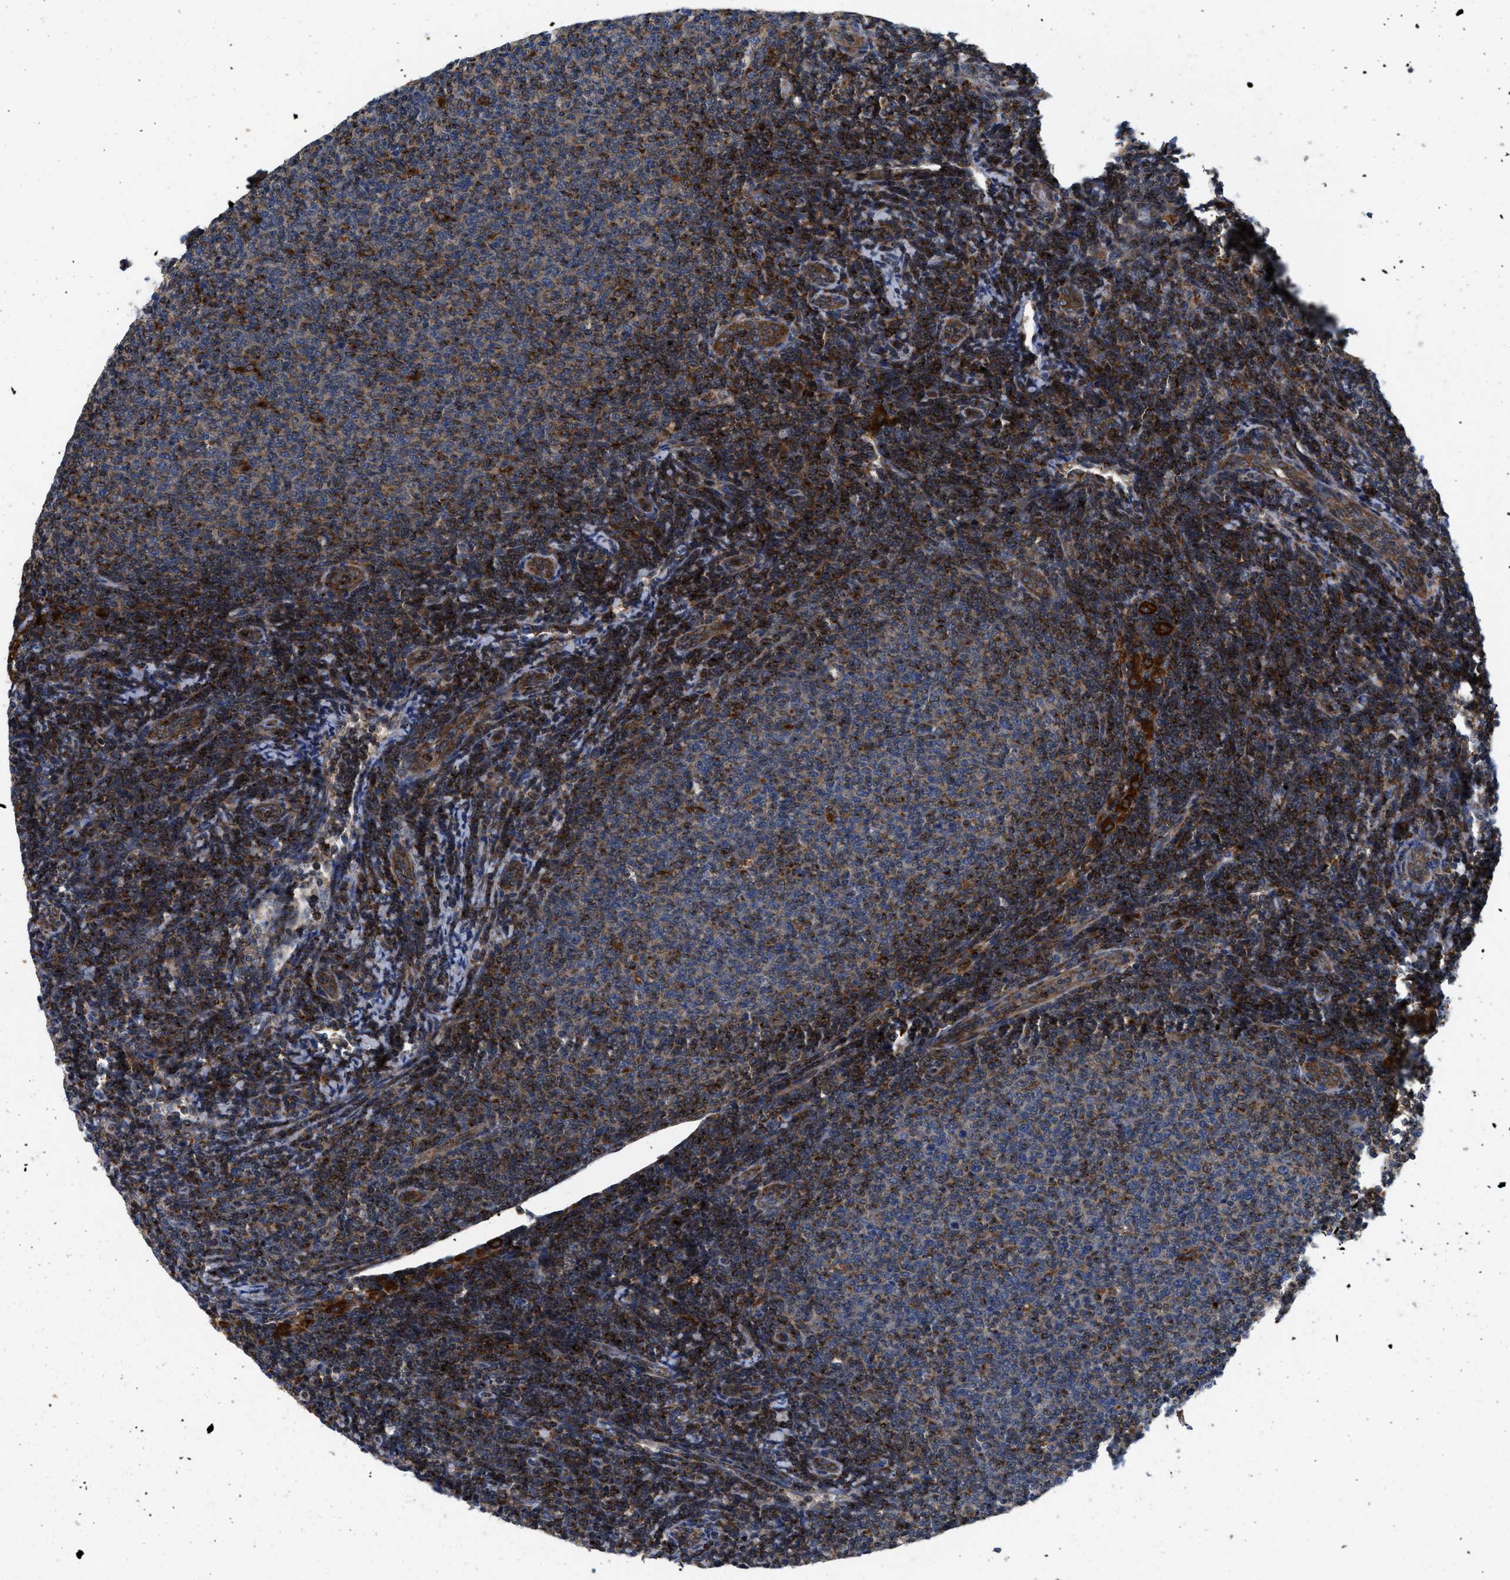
{"staining": {"intensity": "moderate", "quantity": "25%-75%", "location": "cytoplasmic/membranous"}, "tissue": "lymphoma", "cell_type": "Tumor cells", "image_type": "cancer", "snomed": [{"axis": "morphology", "description": "Malignant lymphoma, non-Hodgkin's type, Low grade"}, {"axis": "topography", "description": "Lymph node"}], "caption": "Protein expression analysis of human lymphoma reveals moderate cytoplasmic/membranous expression in about 25%-75% of tumor cells.", "gene": "ENPP4", "patient": {"sex": "male", "age": 66}}